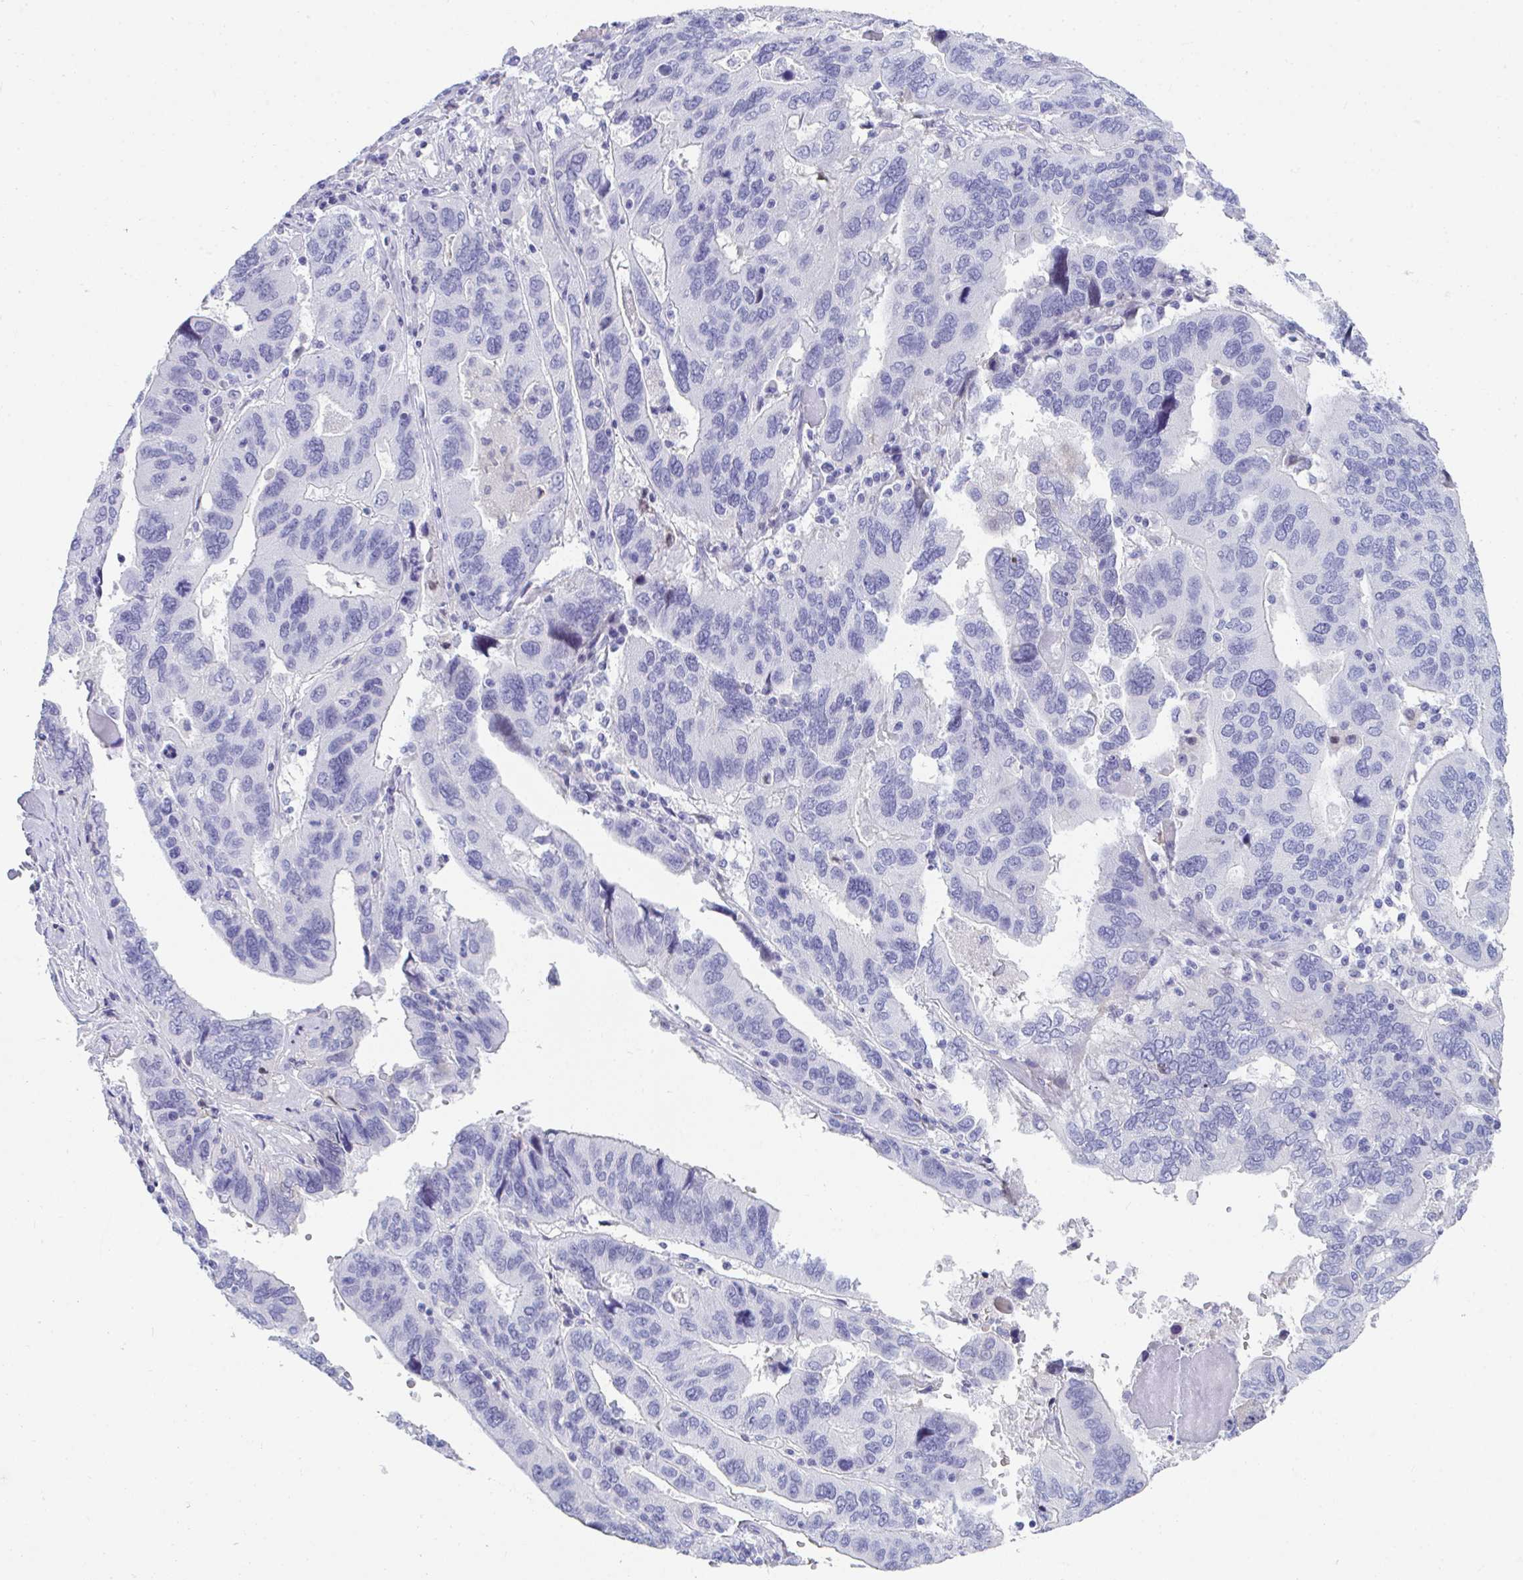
{"staining": {"intensity": "negative", "quantity": "none", "location": "none"}, "tissue": "ovarian cancer", "cell_type": "Tumor cells", "image_type": "cancer", "snomed": [{"axis": "morphology", "description": "Cystadenocarcinoma, serous, NOS"}, {"axis": "topography", "description": "Ovary"}], "caption": "IHC photomicrograph of neoplastic tissue: human ovarian serous cystadenocarcinoma stained with DAB (3,3'-diaminobenzidine) shows no significant protein expression in tumor cells.", "gene": "TTC30B", "patient": {"sex": "female", "age": 79}}